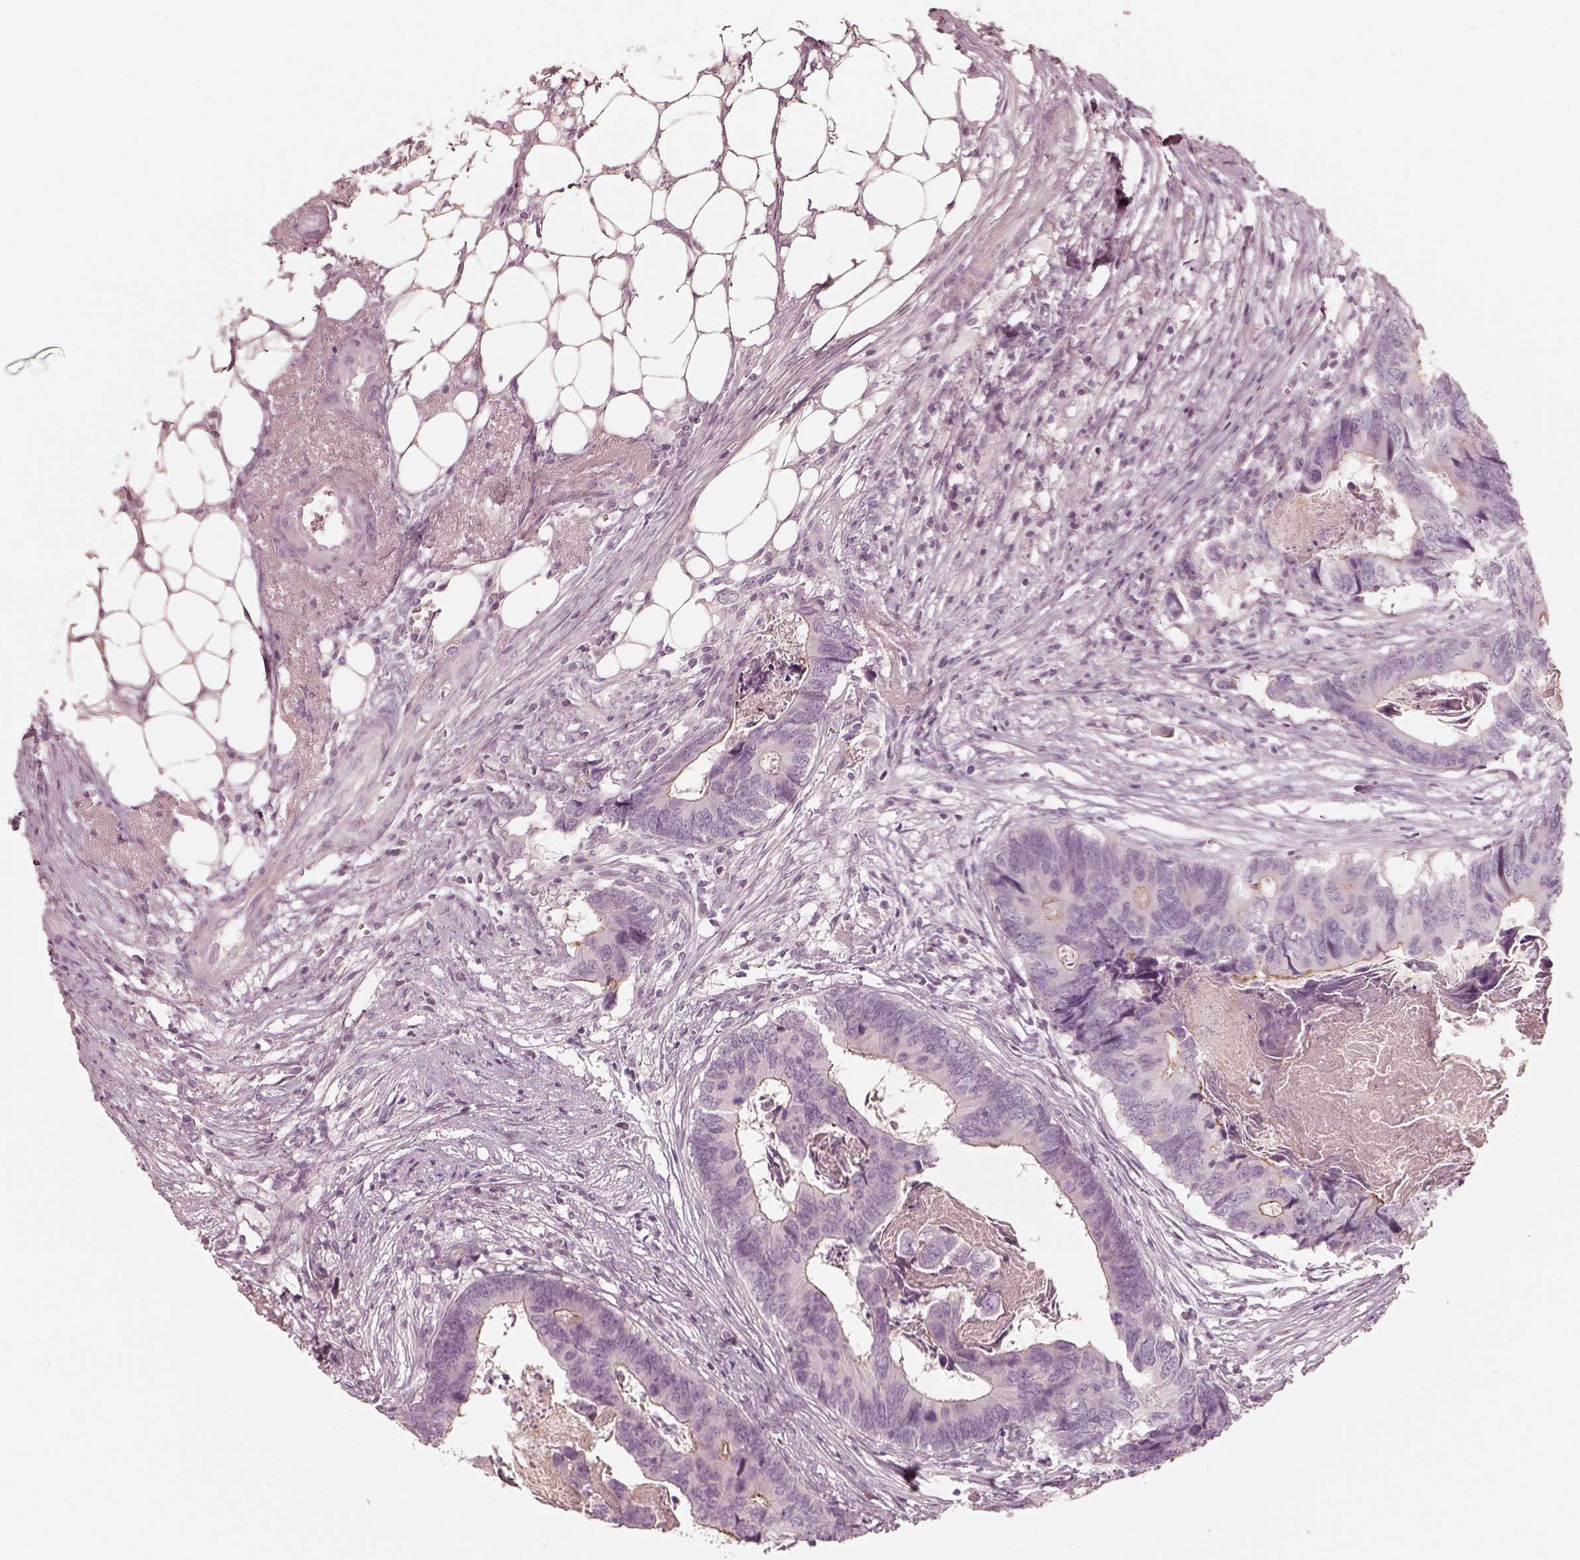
{"staining": {"intensity": "negative", "quantity": "none", "location": "none"}, "tissue": "colorectal cancer", "cell_type": "Tumor cells", "image_type": "cancer", "snomed": [{"axis": "morphology", "description": "Adenocarcinoma, NOS"}, {"axis": "topography", "description": "Colon"}], "caption": "Tumor cells show no significant staining in colorectal adenocarcinoma. (DAB (3,3'-diaminobenzidine) IHC visualized using brightfield microscopy, high magnification).", "gene": "SPATA24", "patient": {"sex": "female", "age": 82}}